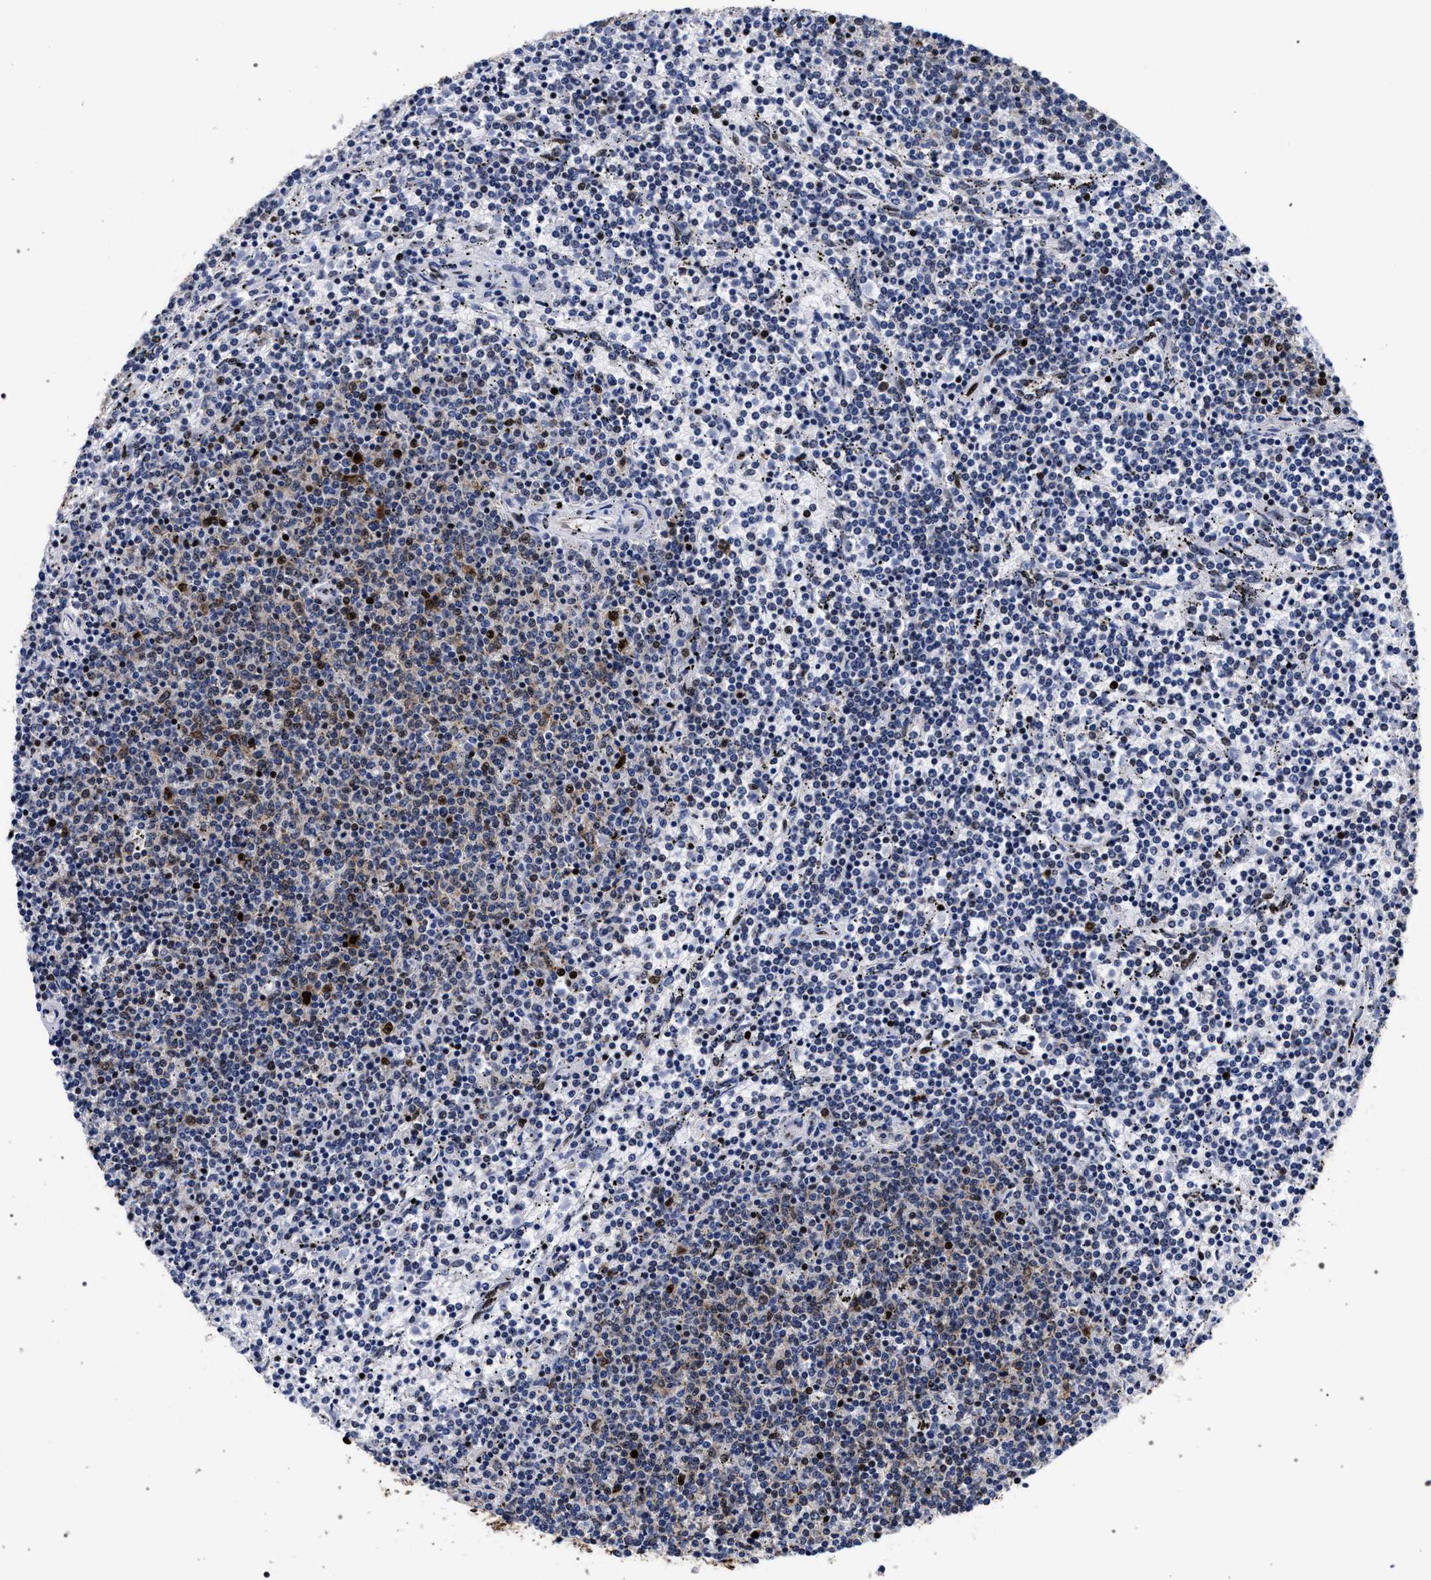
{"staining": {"intensity": "weak", "quantity": "<25%", "location": "cytoplasmic/membranous"}, "tissue": "lymphoma", "cell_type": "Tumor cells", "image_type": "cancer", "snomed": [{"axis": "morphology", "description": "Malignant lymphoma, non-Hodgkin's type, Low grade"}, {"axis": "topography", "description": "Spleen"}], "caption": "Image shows no protein positivity in tumor cells of lymphoma tissue. (IHC, brightfield microscopy, high magnification).", "gene": "HNRNPA1", "patient": {"sex": "female", "age": 50}}